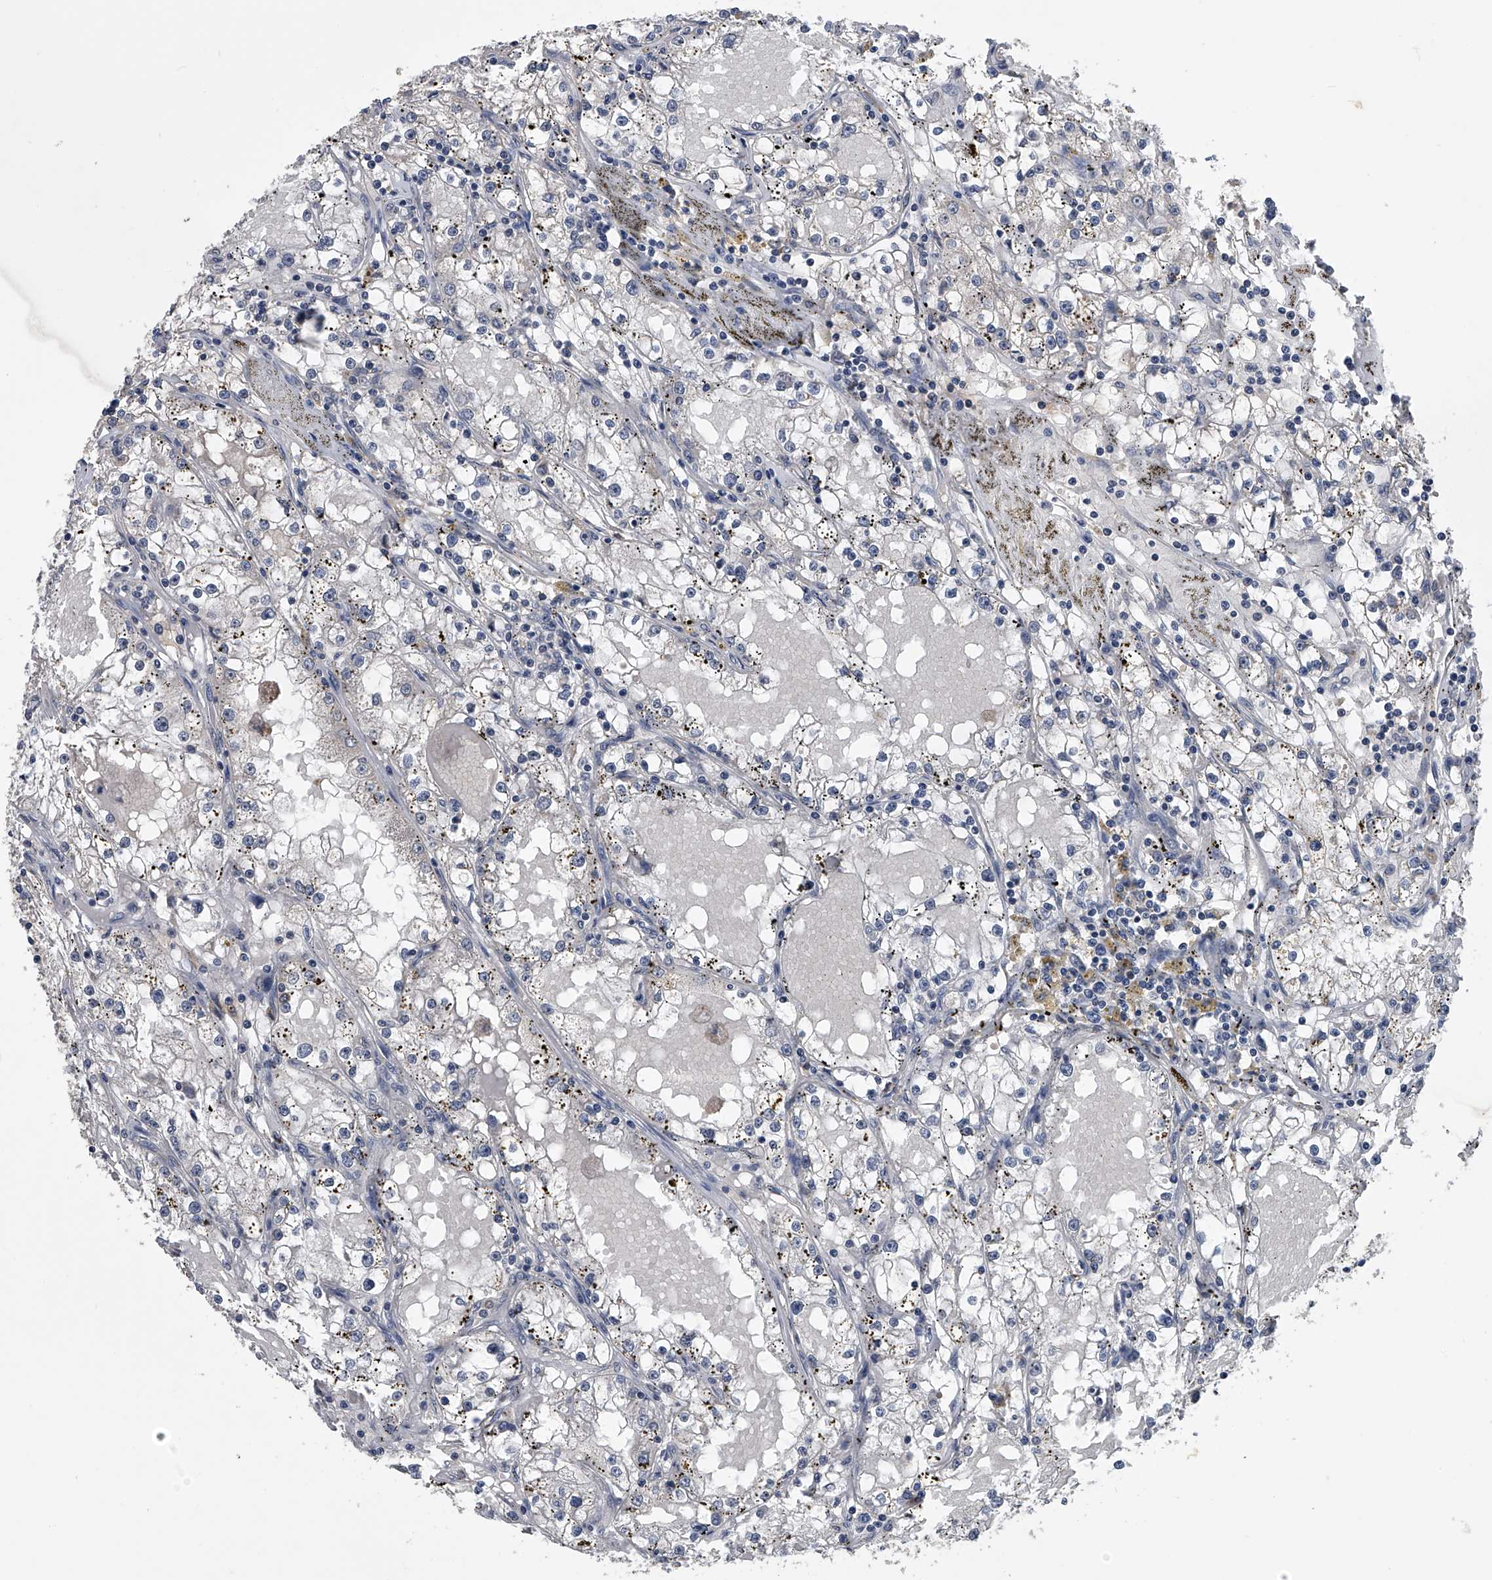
{"staining": {"intensity": "negative", "quantity": "none", "location": "none"}, "tissue": "renal cancer", "cell_type": "Tumor cells", "image_type": "cancer", "snomed": [{"axis": "morphology", "description": "Adenocarcinoma, NOS"}, {"axis": "topography", "description": "Kidney"}], "caption": "Tumor cells show no significant protein staining in adenocarcinoma (renal).", "gene": "OAT", "patient": {"sex": "male", "age": 56}}